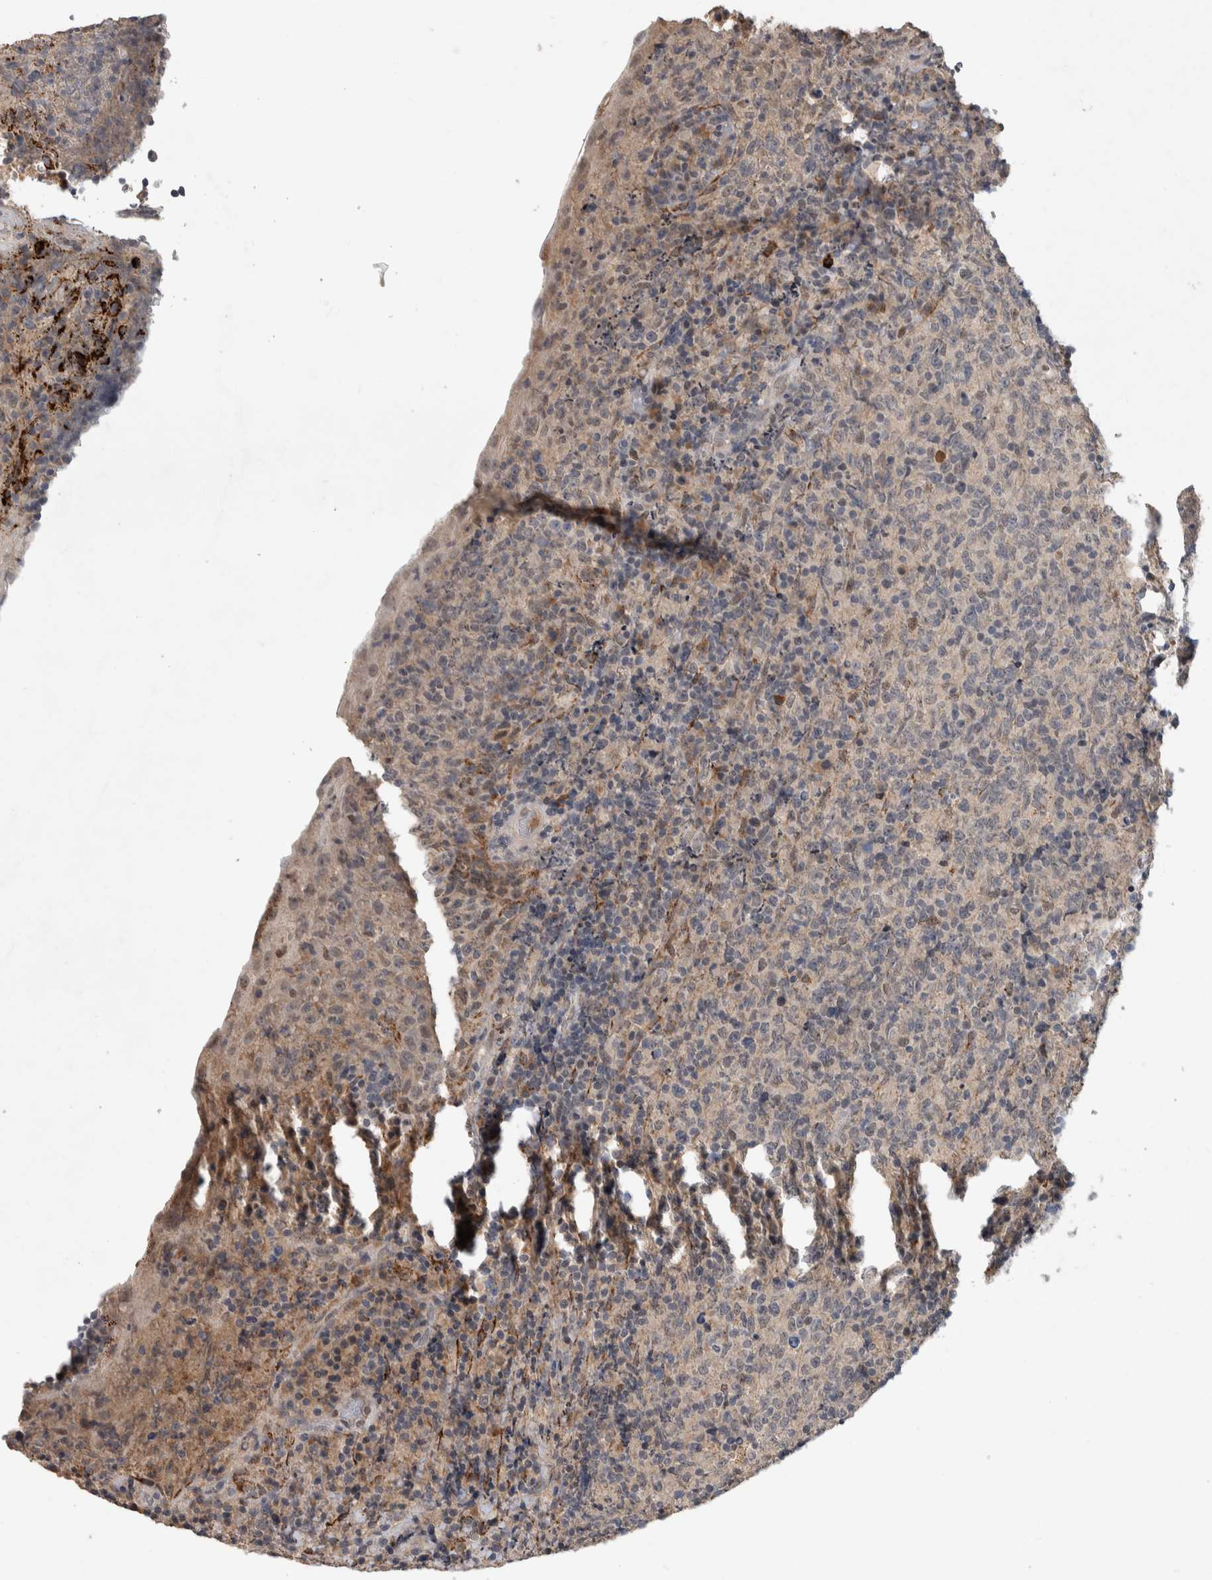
{"staining": {"intensity": "negative", "quantity": "none", "location": "none"}, "tissue": "lymphoma", "cell_type": "Tumor cells", "image_type": "cancer", "snomed": [{"axis": "morphology", "description": "Malignant lymphoma, non-Hodgkin's type, High grade"}, {"axis": "topography", "description": "Tonsil"}], "caption": "Protein analysis of lymphoma shows no significant expression in tumor cells. (DAB immunohistochemistry (IHC) visualized using brightfield microscopy, high magnification).", "gene": "CHRM3", "patient": {"sex": "female", "age": 36}}